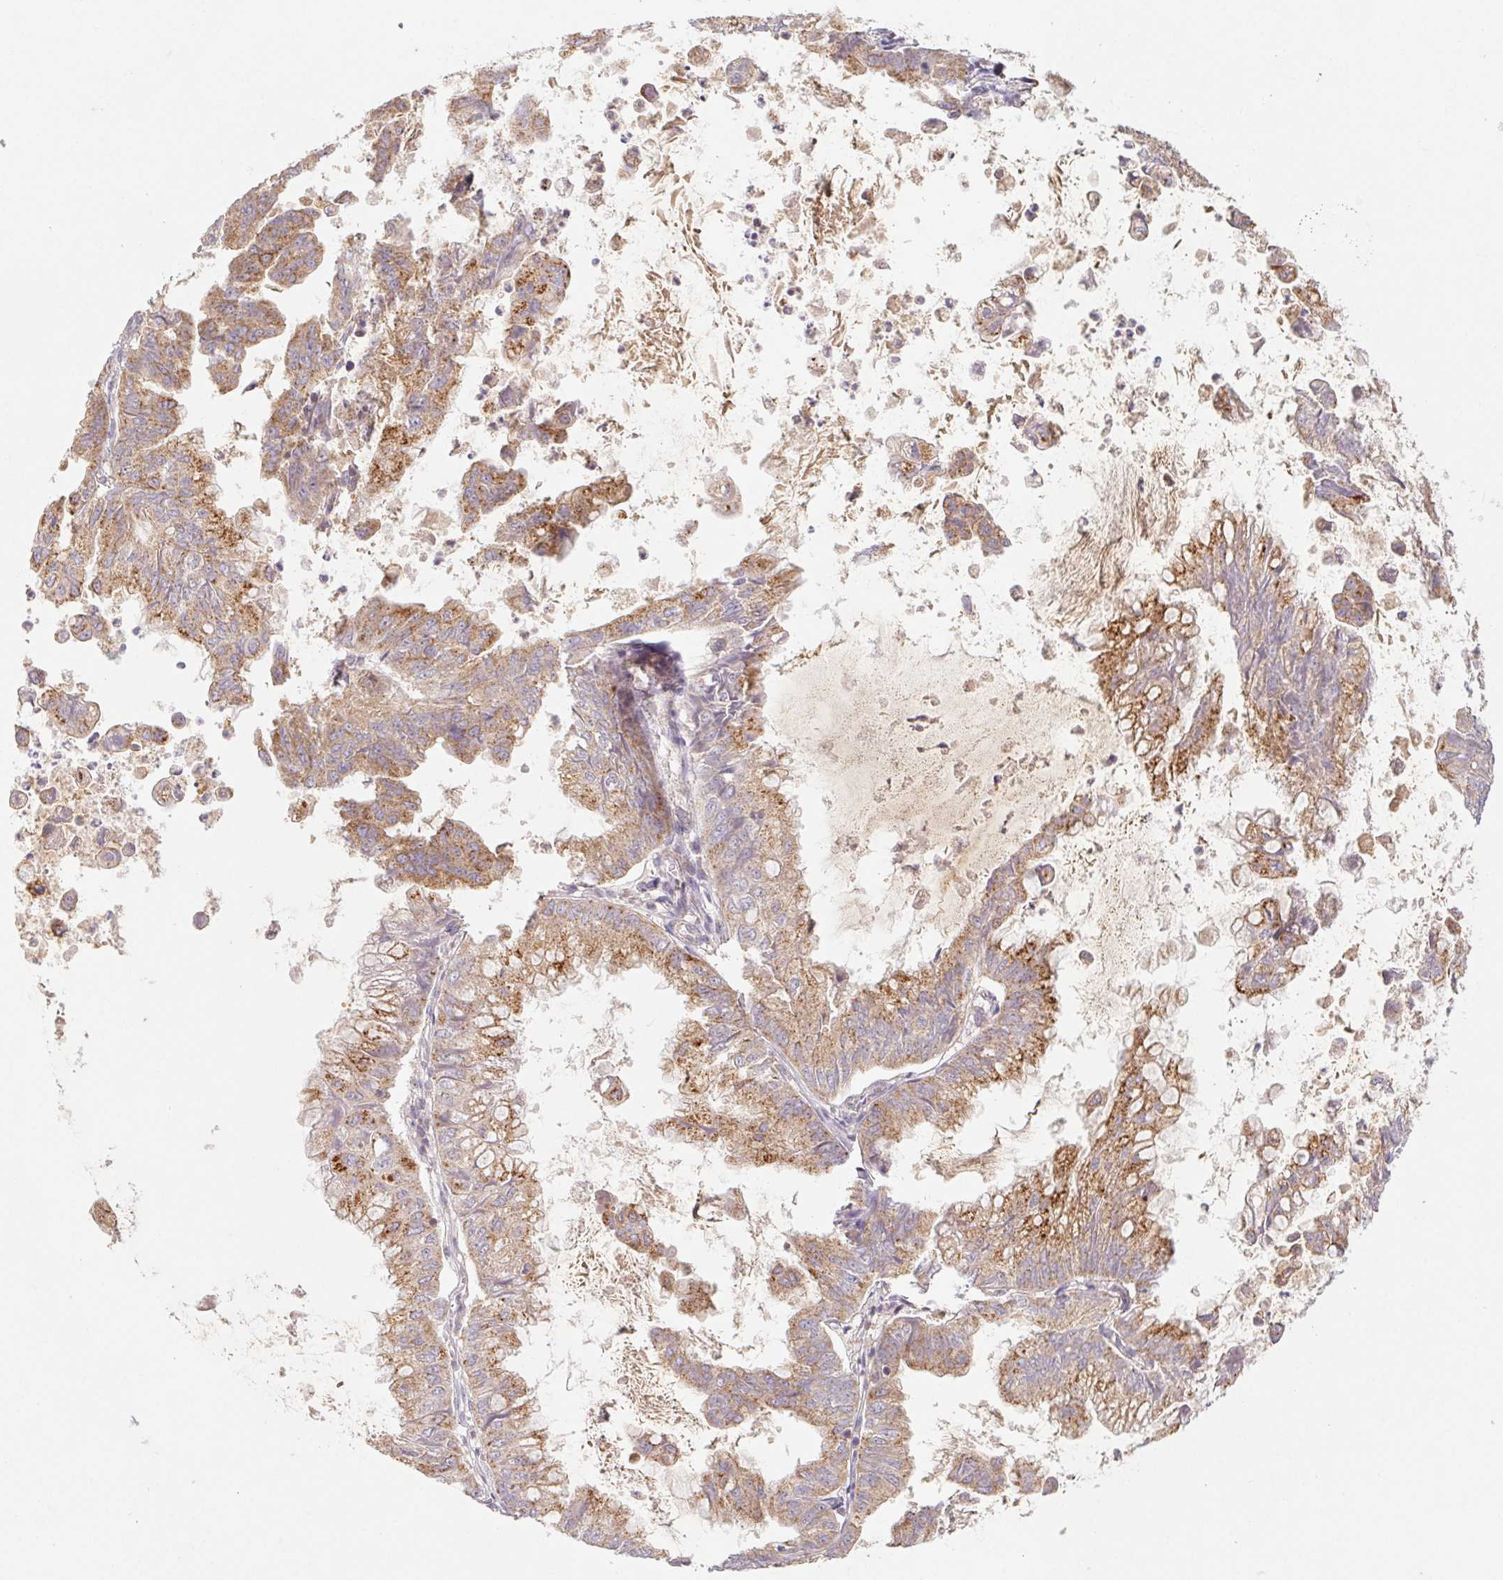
{"staining": {"intensity": "moderate", "quantity": "25%-75%", "location": "cytoplasmic/membranous"}, "tissue": "stomach cancer", "cell_type": "Tumor cells", "image_type": "cancer", "snomed": [{"axis": "morphology", "description": "Adenocarcinoma, NOS"}, {"axis": "topography", "description": "Stomach, upper"}], "caption": "Stomach adenocarcinoma was stained to show a protein in brown. There is medium levels of moderate cytoplasmic/membranous expression in approximately 25%-75% of tumor cells. Using DAB (3,3'-diaminobenzidine) (brown) and hematoxylin (blue) stains, captured at high magnification using brightfield microscopy.", "gene": "MTHFD1", "patient": {"sex": "male", "age": 80}}